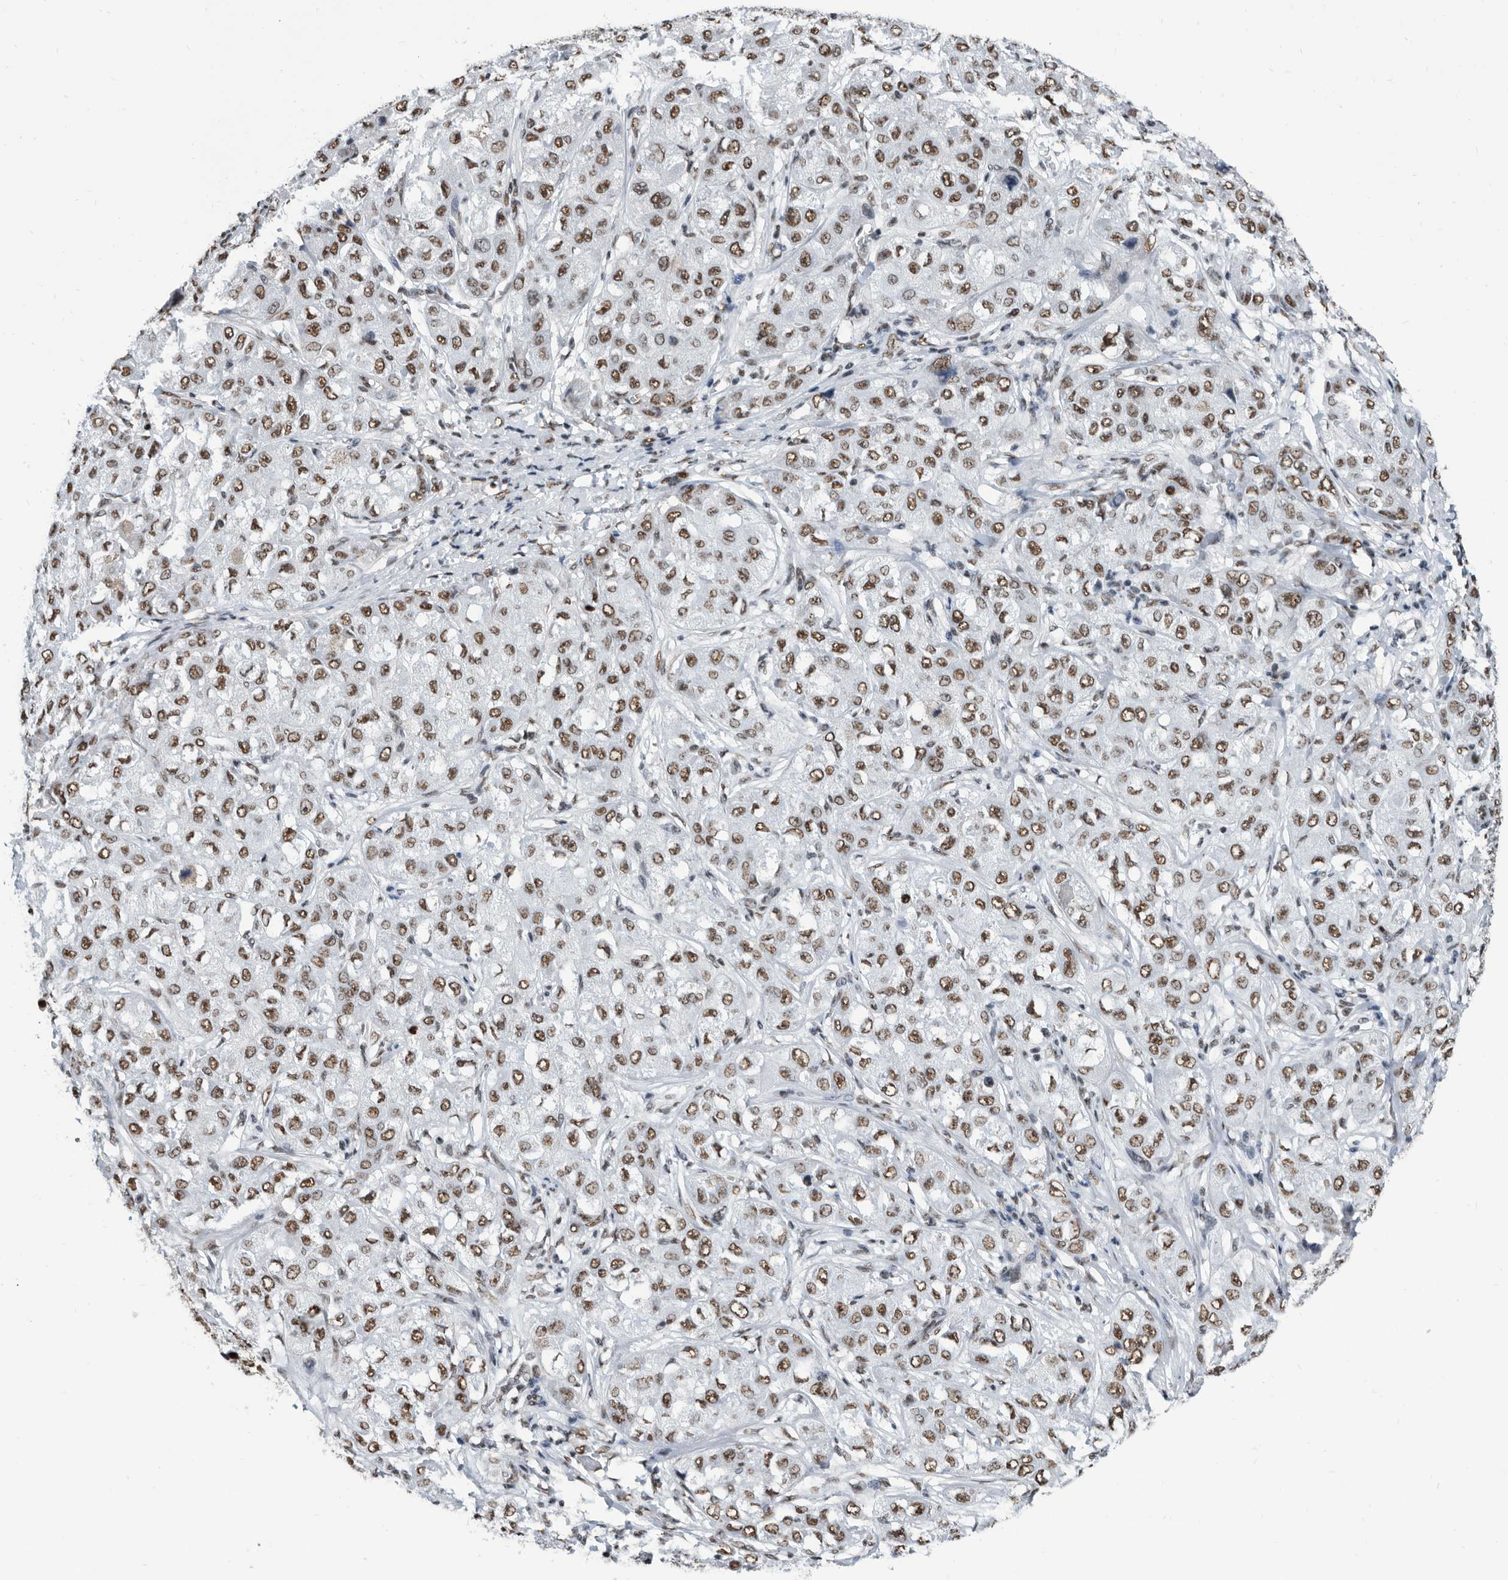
{"staining": {"intensity": "moderate", "quantity": ">75%", "location": "nuclear"}, "tissue": "liver cancer", "cell_type": "Tumor cells", "image_type": "cancer", "snomed": [{"axis": "morphology", "description": "Carcinoma, Hepatocellular, NOS"}, {"axis": "topography", "description": "Liver"}], "caption": "Liver hepatocellular carcinoma stained with a protein marker shows moderate staining in tumor cells.", "gene": "SF3A1", "patient": {"sex": "male", "age": 80}}